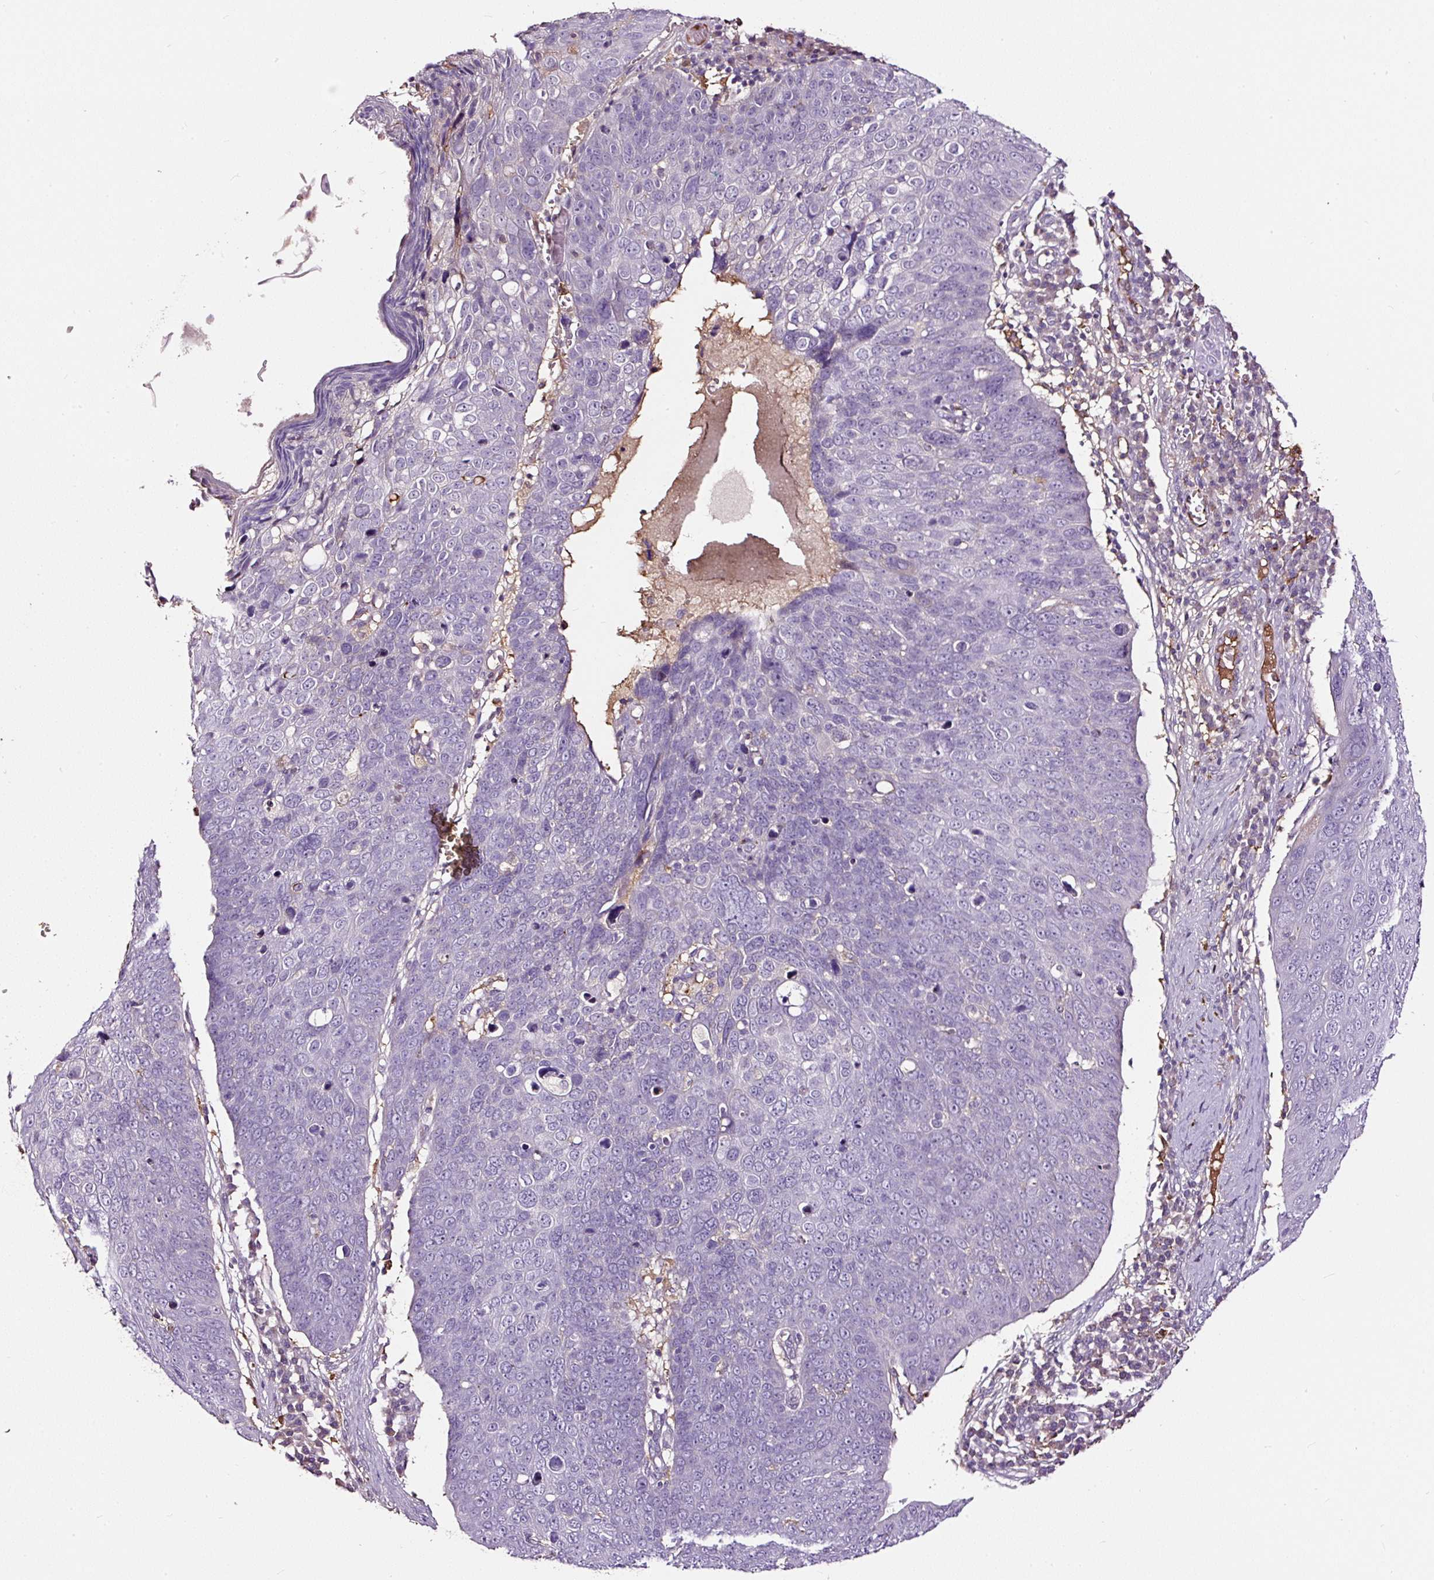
{"staining": {"intensity": "negative", "quantity": "none", "location": "none"}, "tissue": "skin cancer", "cell_type": "Tumor cells", "image_type": "cancer", "snomed": [{"axis": "morphology", "description": "Squamous cell carcinoma, NOS"}, {"axis": "topography", "description": "Skin"}], "caption": "Skin squamous cell carcinoma was stained to show a protein in brown. There is no significant staining in tumor cells.", "gene": "LRRC24", "patient": {"sex": "male", "age": 71}}